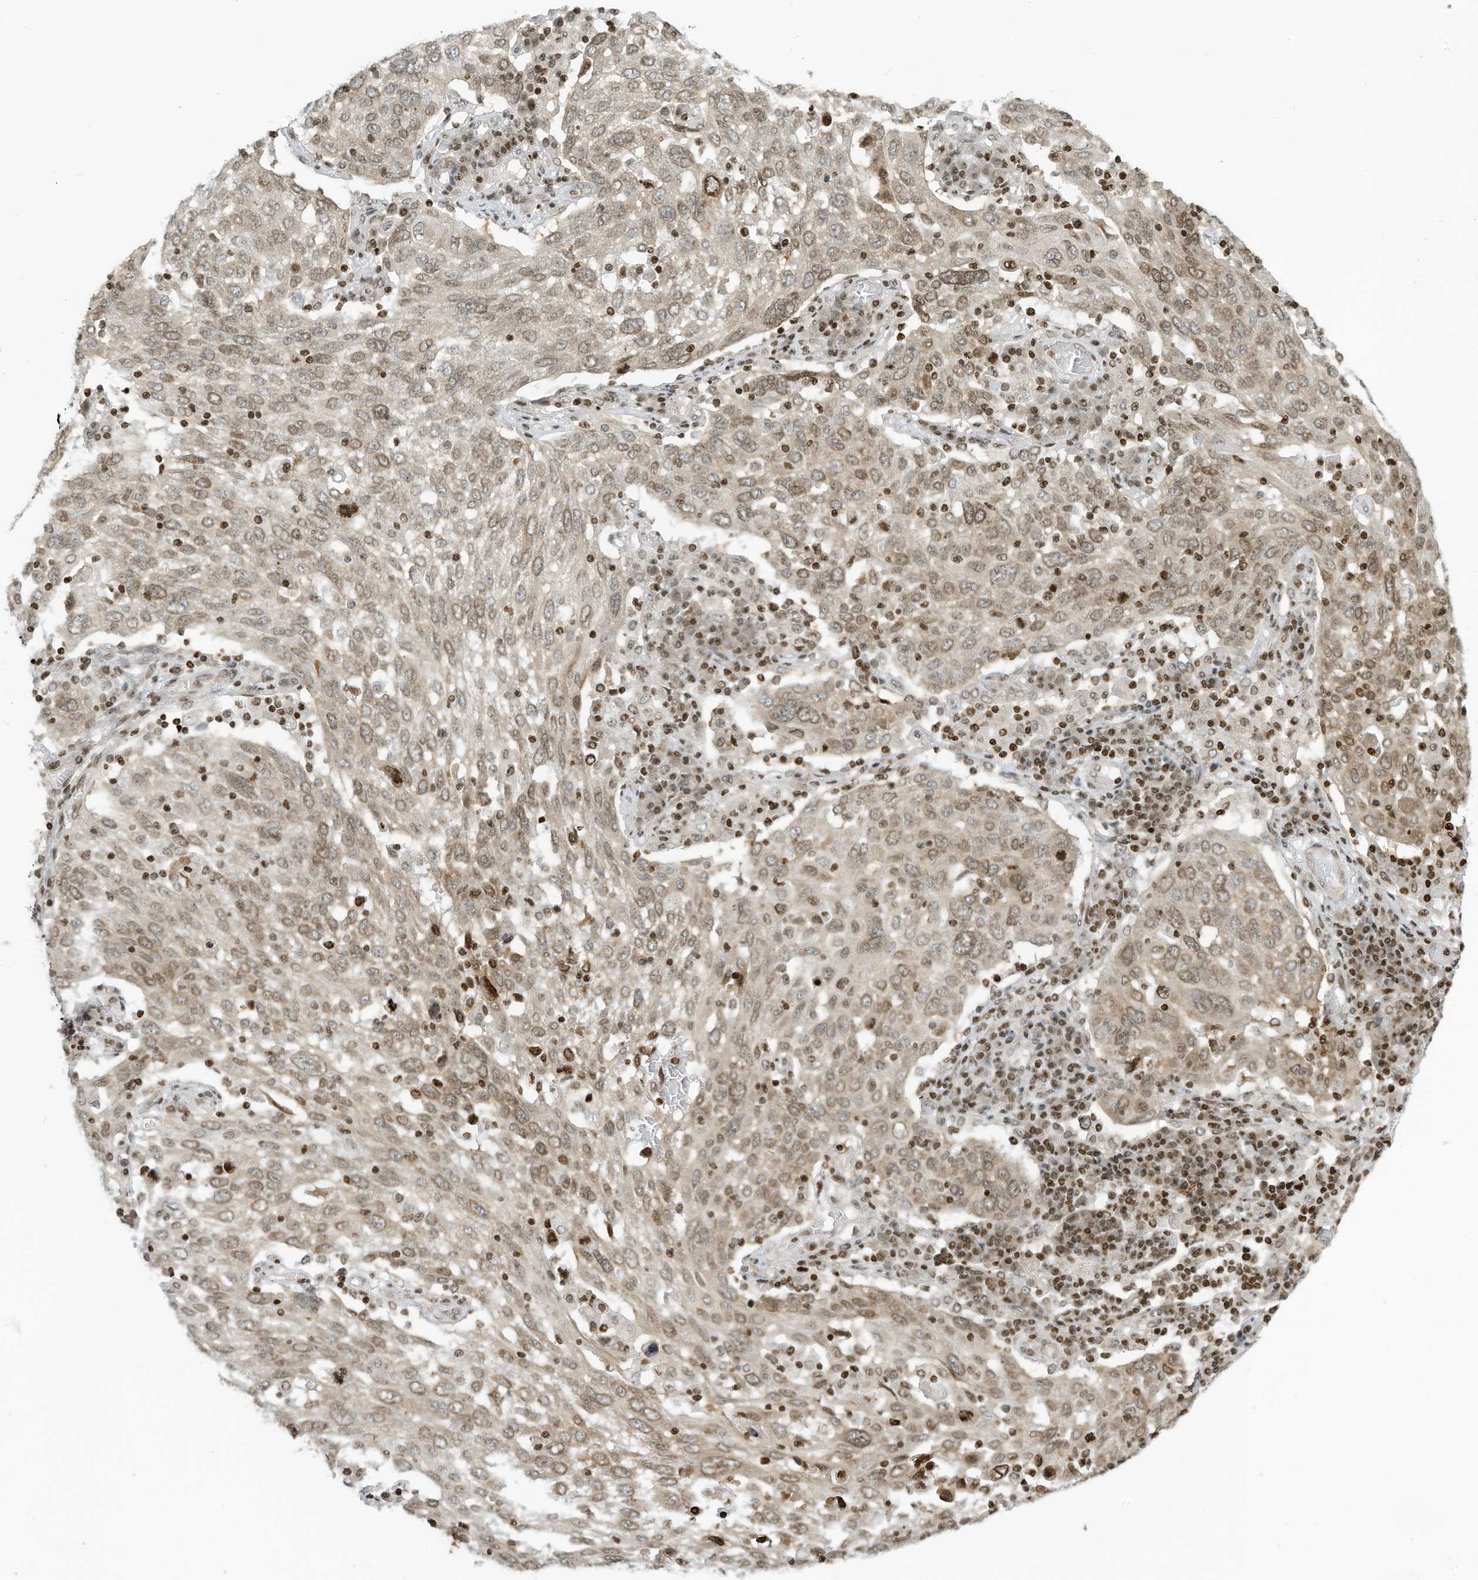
{"staining": {"intensity": "weak", "quantity": ">75%", "location": "cytoplasmic/membranous,nuclear"}, "tissue": "lung cancer", "cell_type": "Tumor cells", "image_type": "cancer", "snomed": [{"axis": "morphology", "description": "Squamous cell carcinoma, NOS"}, {"axis": "topography", "description": "Lung"}], "caption": "IHC photomicrograph of neoplastic tissue: human lung squamous cell carcinoma stained using IHC reveals low levels of weak protein expression localized specifically in the cytoplasmic/membranous and nuclear of tumor cells, appearing as a cytoplasmic/membranous and nuclear brown color.", "gene": "ADI1", "patient": {"sex": "male", "age": 65}}